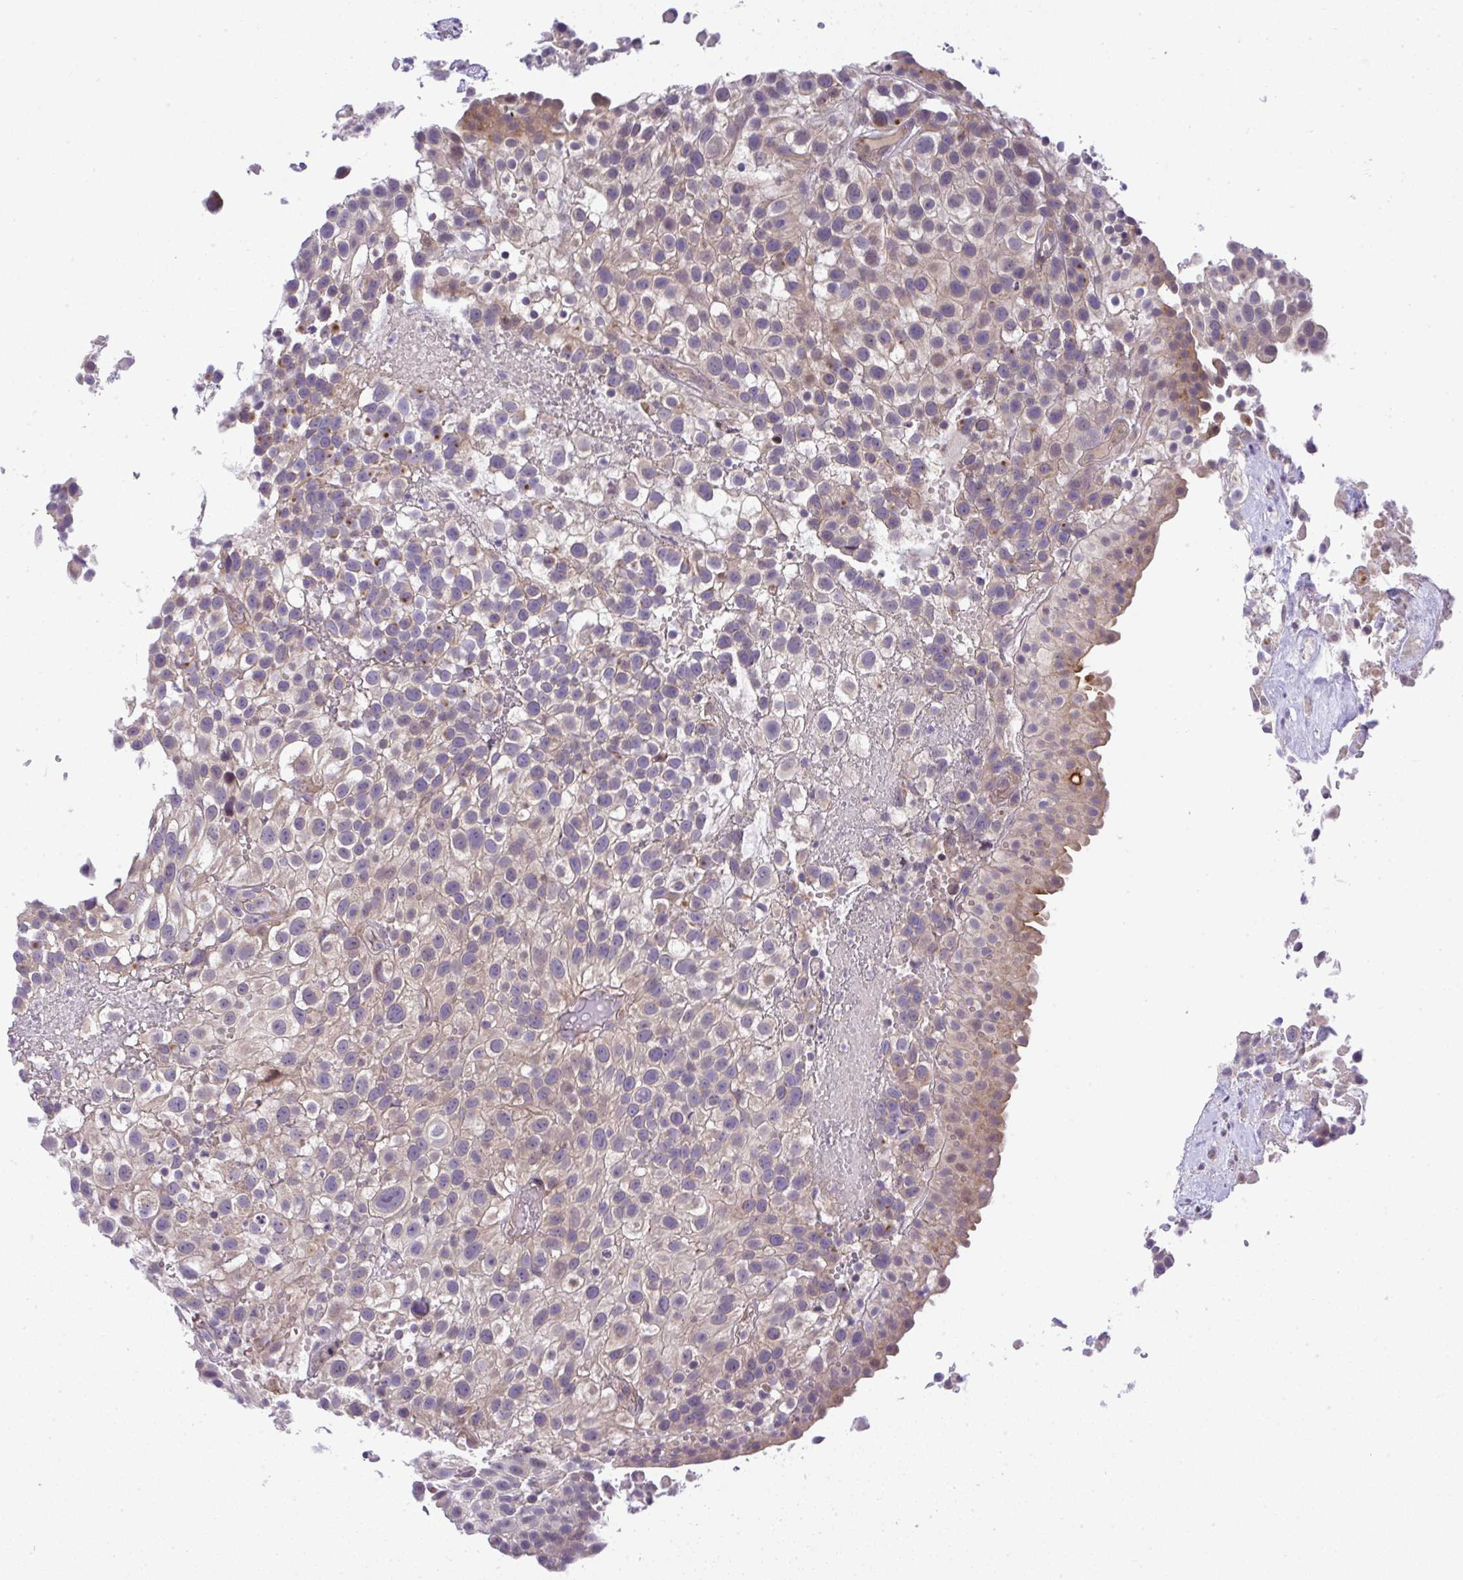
{"staining": {"intensity": "weak", "quantity": "25%-75%", "location": "cytoplasmic/membranous"}, "tissue": "urothelial cancer", "cell_type": "Tumor cells", "image_type": "cancer", "snomed": [{"axis": "morphology", "description": "Urothelial carcinoma, High grade"}, {"axis": "topography", "description": "Urinary bladder"}], "caption": "Urothelial carcinoma (high-grade) stained with DAB IHC displays low levels of weak cytoplasmic/membranous expression in about 25%-75% of tumor cells. (brown staining indicates protein expression, while blue staining denotes nuclei).", "gene": "CHIA", "patient": {"sex": "male", "age": 56}}